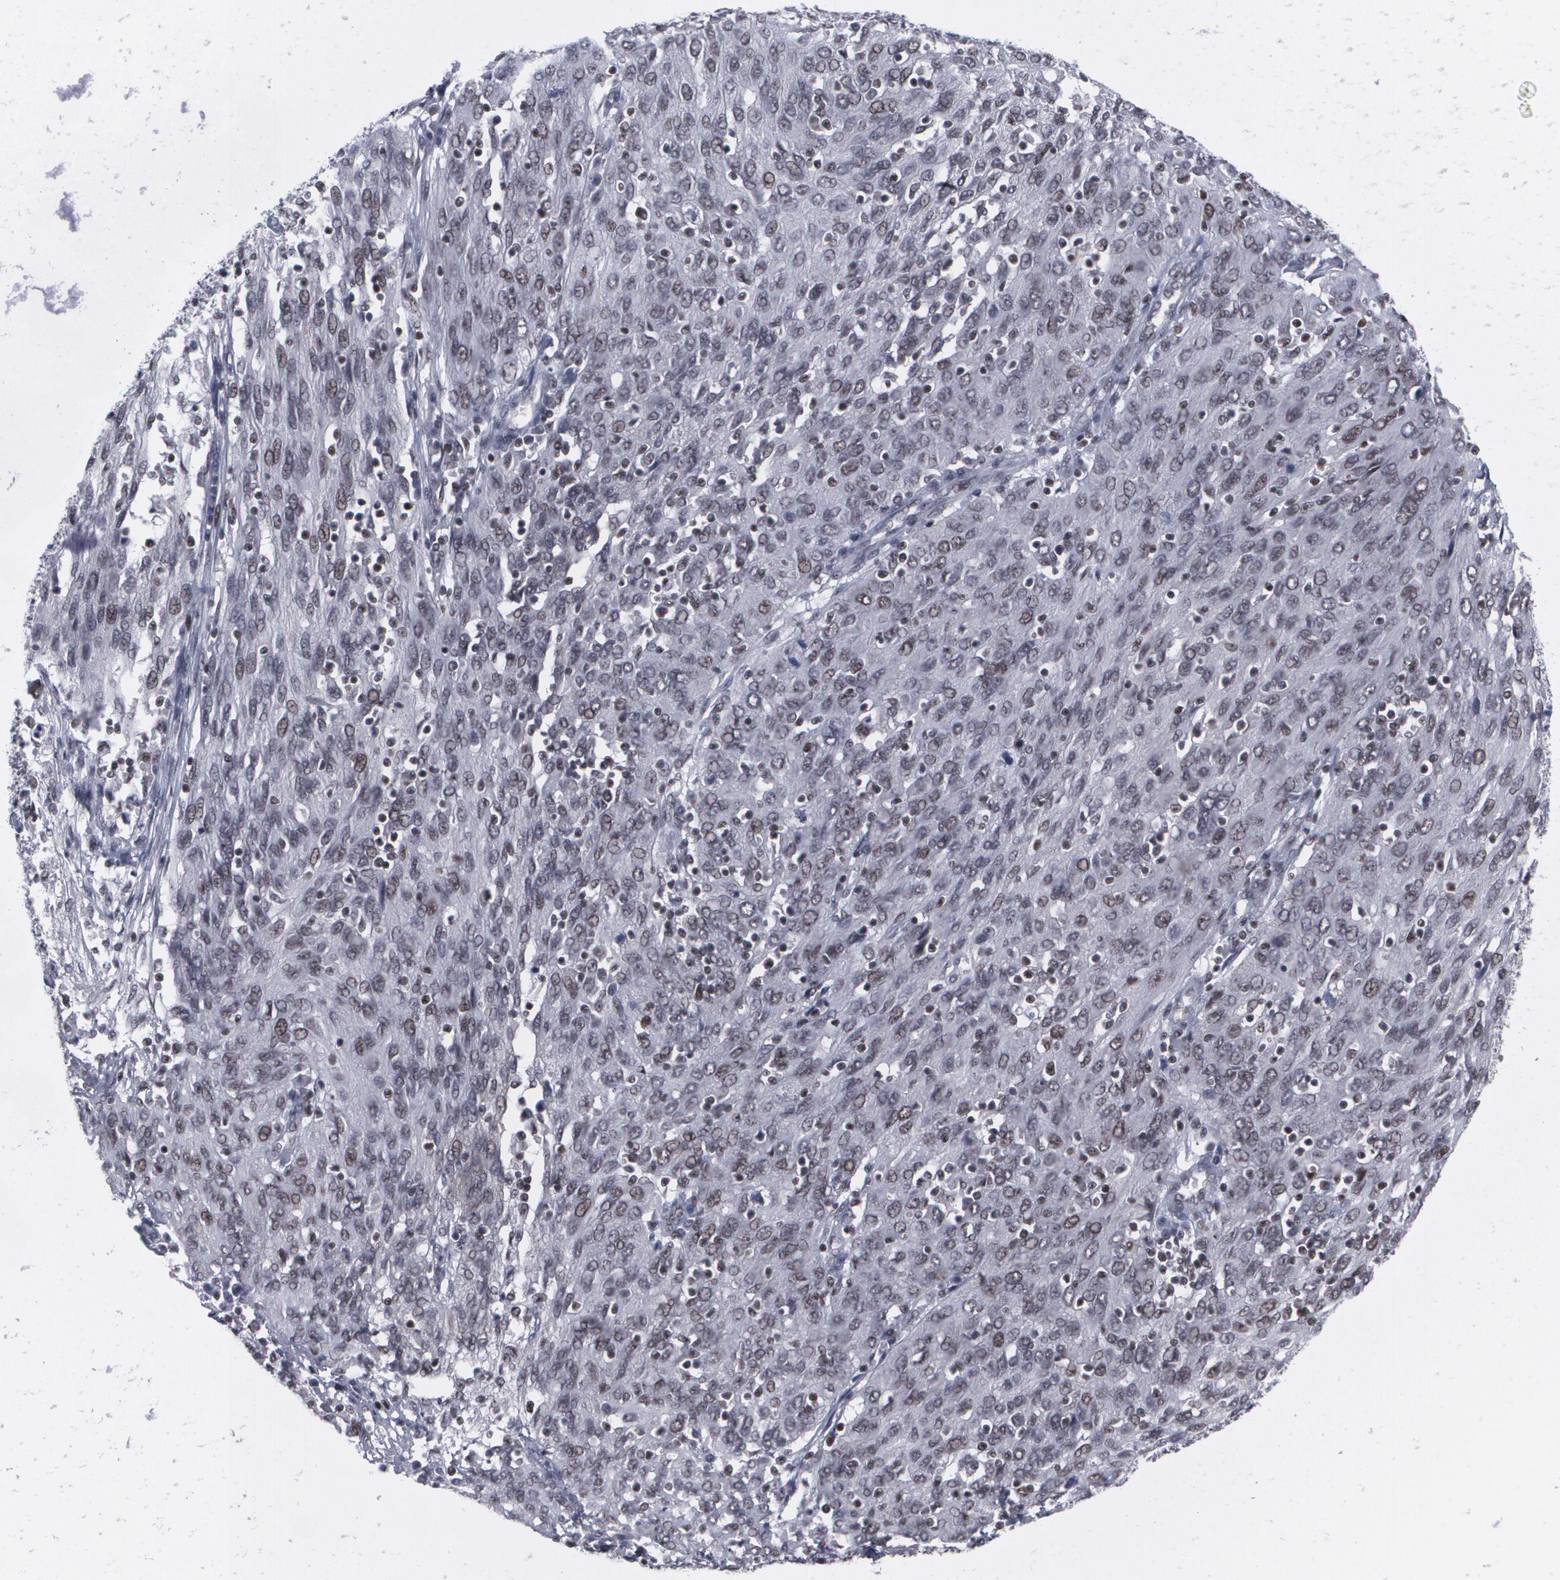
{"staining": {"intensity": "weak", "quantity": "<25%", "location": "nuclear"}, "tissue": "ovarian cancer", "cell_type": "Tumor cells", "image_type": "cancer", "snomed": [{"axis": "morphology", "description": "Carcinoma, endometroid"}, {"axis": "topography", "description": "Ovary"}], "caption": "This is an immunohistochemistry (IHC) histopathology image of ovarian cancer (endometroid carcinoma). There is no staining in tumor cells.", "gene": "MCL1", "patient": {"sex": "female", "age": 50}}